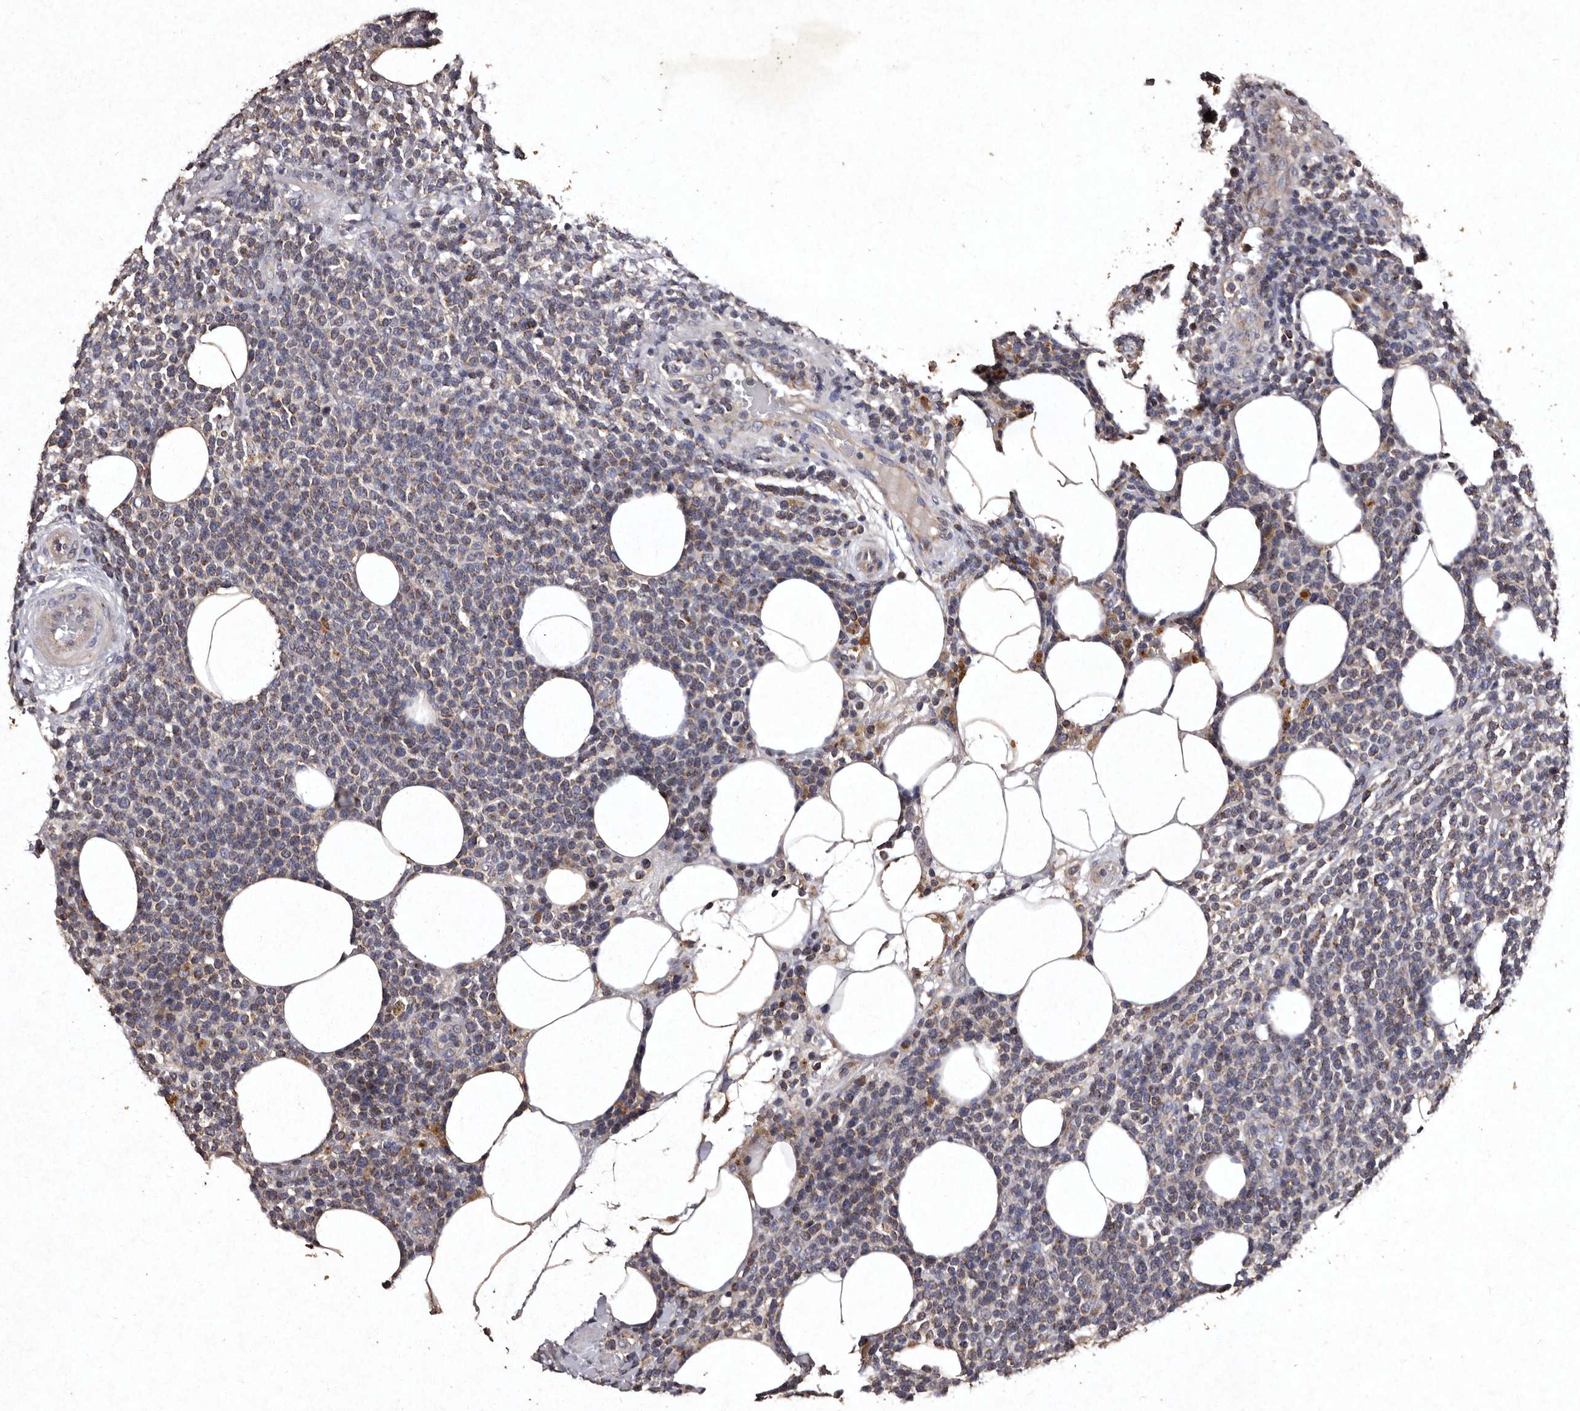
{"staining": {"intensity": "weak", "quantity": "<25%", "location": "cytoplasmic/membranous"}, "tissue": "lymphoma", "cell_type": "Tumor cells", "image_type": "cancer", "snomed": [{"axis": "morphology", "description": "Malignant lymphoma, non-Hodgkin's type, High grade"}, {"axis": "topography", "description": "Lymph node"}], "caption": "There is no significant staining in tumor cells of high-grade malignant lymphoma, non-Hodgkin's type. (Stains: DAB immunohistochemistry (IHC) with hematoxylin counter stain, Microscopy: brightfield microscopy at high magnification).", "gene": "TFB1M", "patient": {"sex": "male", "age": 61}}